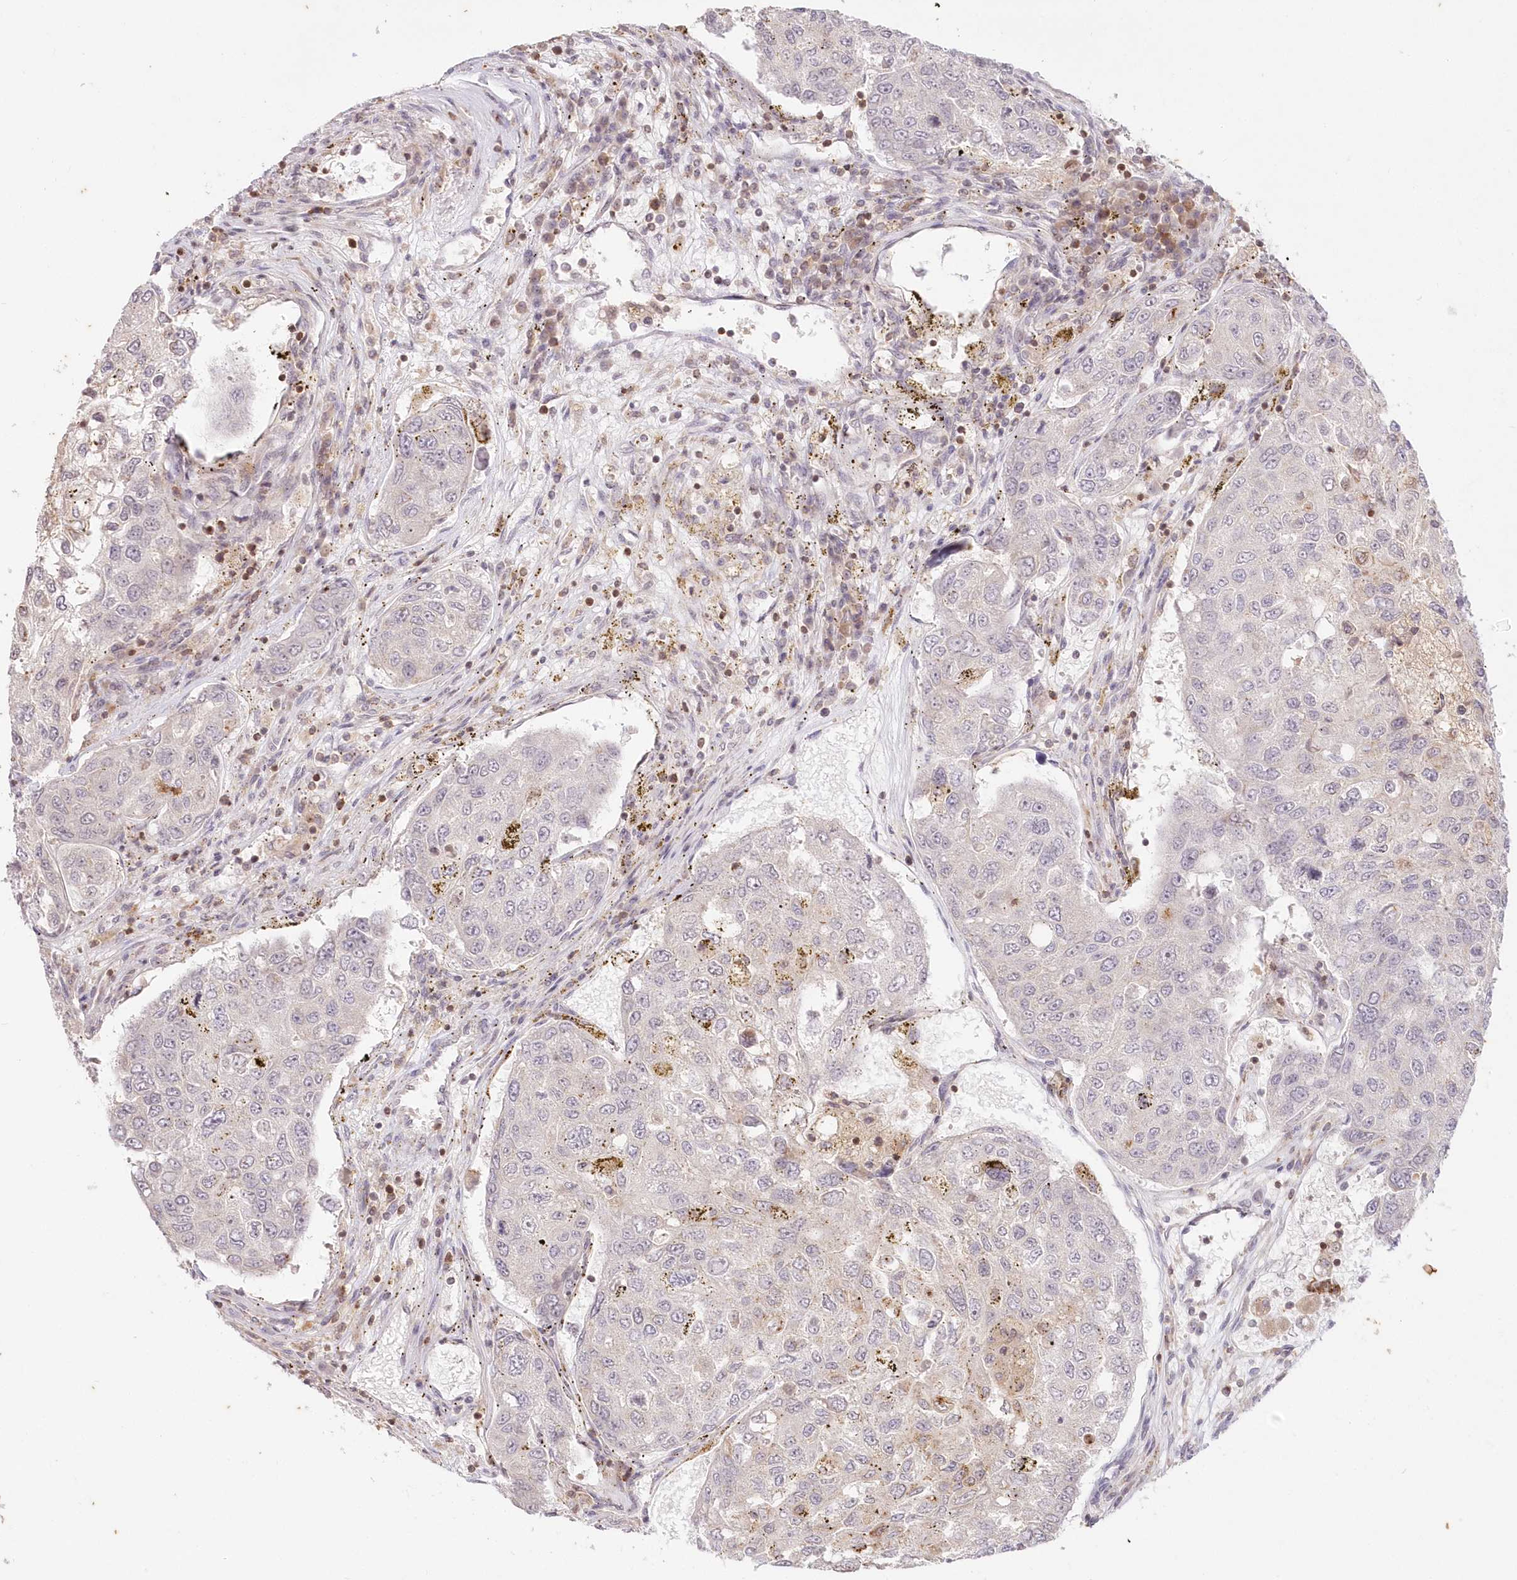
{"staining": {"intensity": "negative", "quantity": "none", "location": "none"}, "tissue": "urothelial cancer", "cell_type": "Tumor cells", "image_type": "cancer", "snomed": [{"axis": "morphology", "description": "Urothelial carcinoma, High grade"}, {"axis": "topography", "description": "Lymph node"}, {"axis": "topography", "description": "Urinary bladder"}], "caption": "This image is of high-grade urothelial carcinoma stained with IHC to label a protein in brown with the nuclei are counter-stained blue. There is no staining in tumor cells. (IHC, brightfield microscopy, high magnification).", "gene": "MTMR3", "patient": {"sex": "male", "age": 51}}